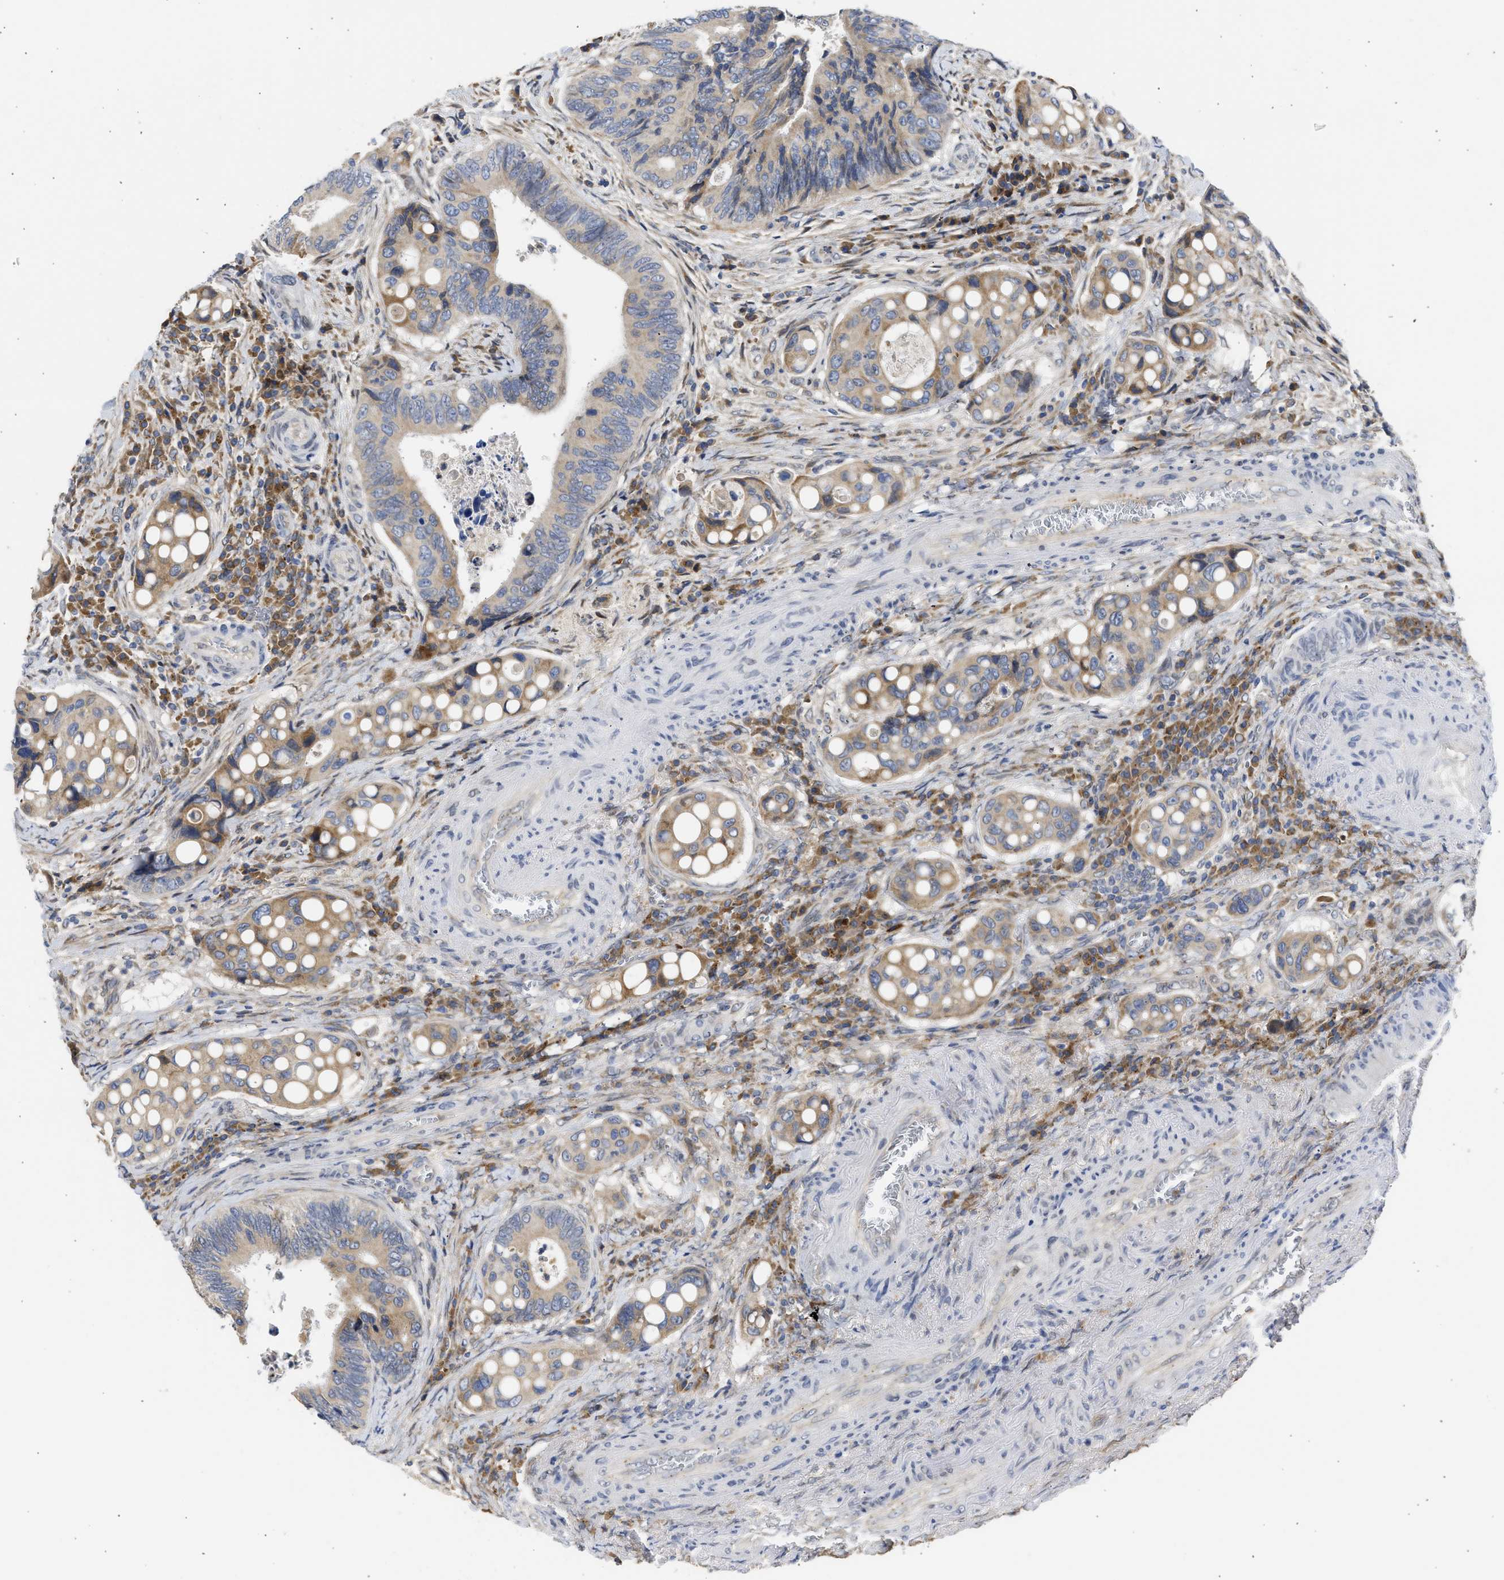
{"staining": {"intensity": "weak", "quantity": ">75%", "location": "cytoplasmic/membranous"}, "tissue": "colorectal cancer", "cell_type": "Tumor cells", "image_type": "cancer", "snomed": [{"axis": "morphology", "description": "Inflammation, NOS"}, {"axis": "morphology", "description": "Adenocarcinoma, NOS"}, {"axis": "topography", "description": "Colon"}], "caption": "An immunohistochemistry (IHC) photomicrograph of neoplastic tissue is shown. Protein staining in brown labels weak cytoplasmic/membranous positivity in colorectal adenocarcinoma within tumor cells.", "gene": "TMED1", "patient": {"sex": "male", "age": 72}}